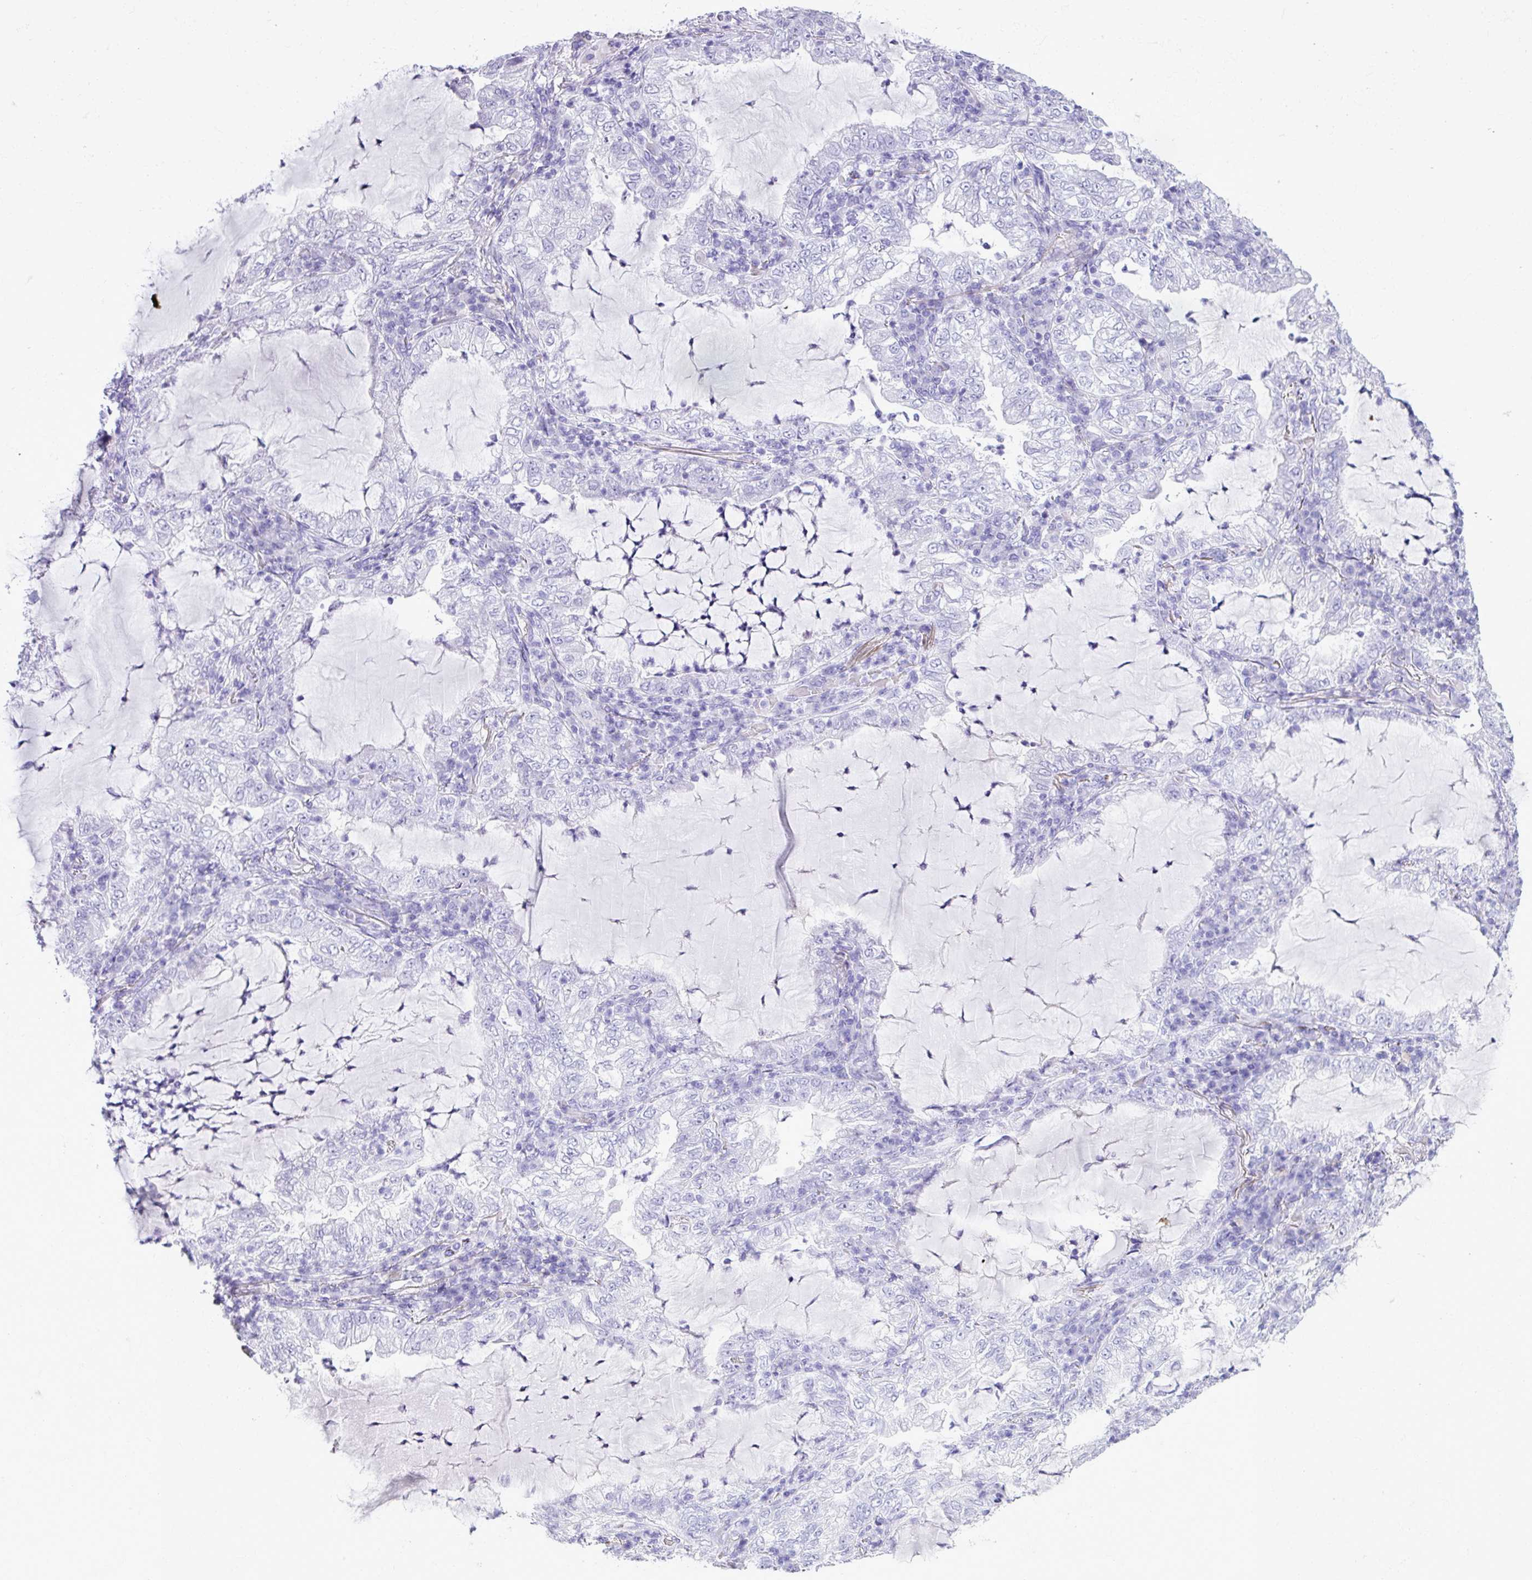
{"staining": {"intensity": "negative", "quantity": "none", "location": "none"}, "tissue": "lung cancer", "cell_type": "Tumor cells", "image_type": "cancer", "snomed": [{"axis": "morphology", "description": "Adenocarcinoma, NOS"}, {"axis": "topography", "description": "Lung"}], "caption": "Photomicrograph shows no significant protein positivity in tumor cells of adenocarcinoma (lung).", "gene": "STIMATE", "patient": {"sex": "female", "age": 73}}